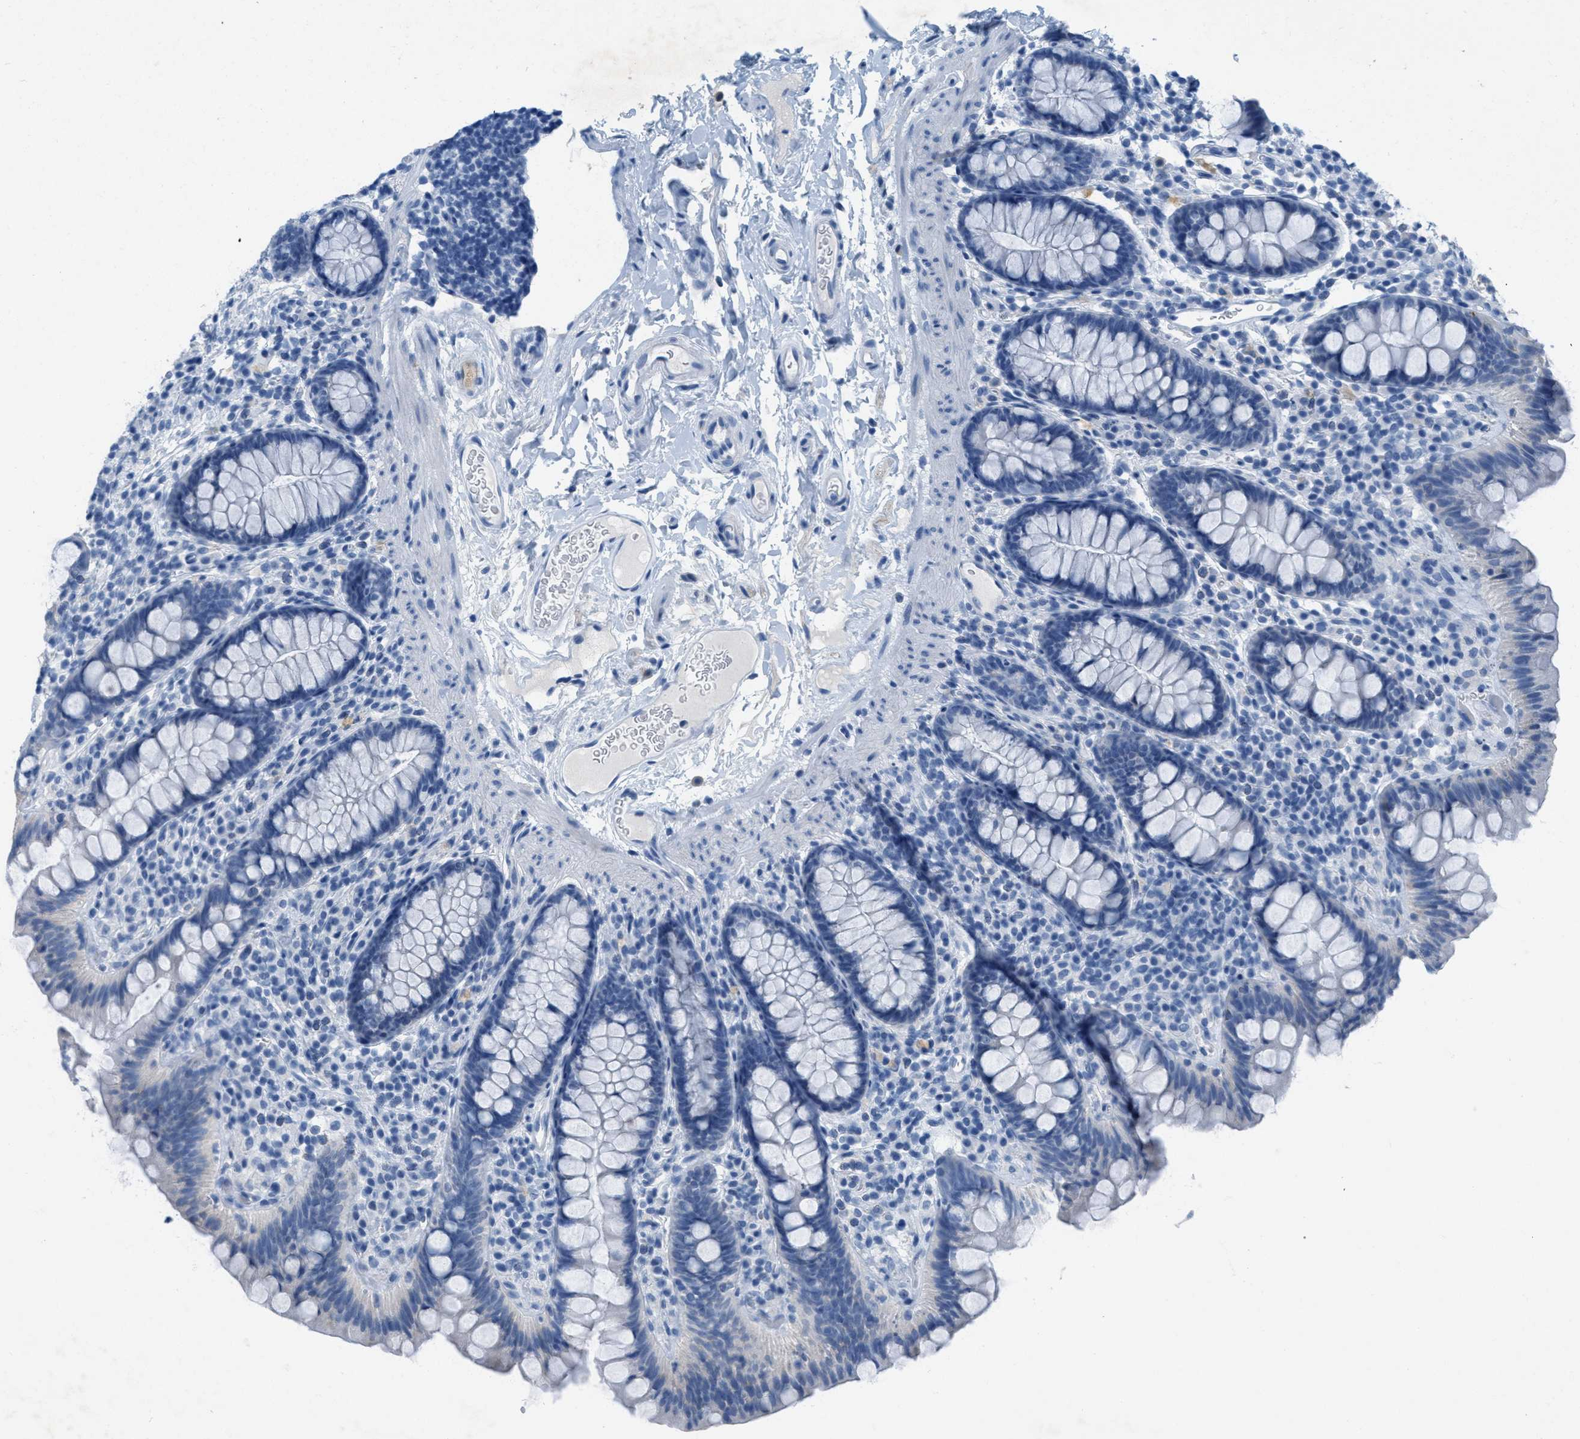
{"staining": {"intensity": "negative", "quantity": "none", "location": "none"}, "tissue": "colon", "cell_type": "Endothelial cells", "image_type": "normal", "snomed": [{"axis": "morphology", "description": "Normal tissue, NOS"}, {"axis": "topography", "description": "Colon"}], "caption": "The histopathology image displays no significant staining in endothelial cells of colon.", "gene": "GPM6A", "patient": {"sex": "female", "age": 80}}